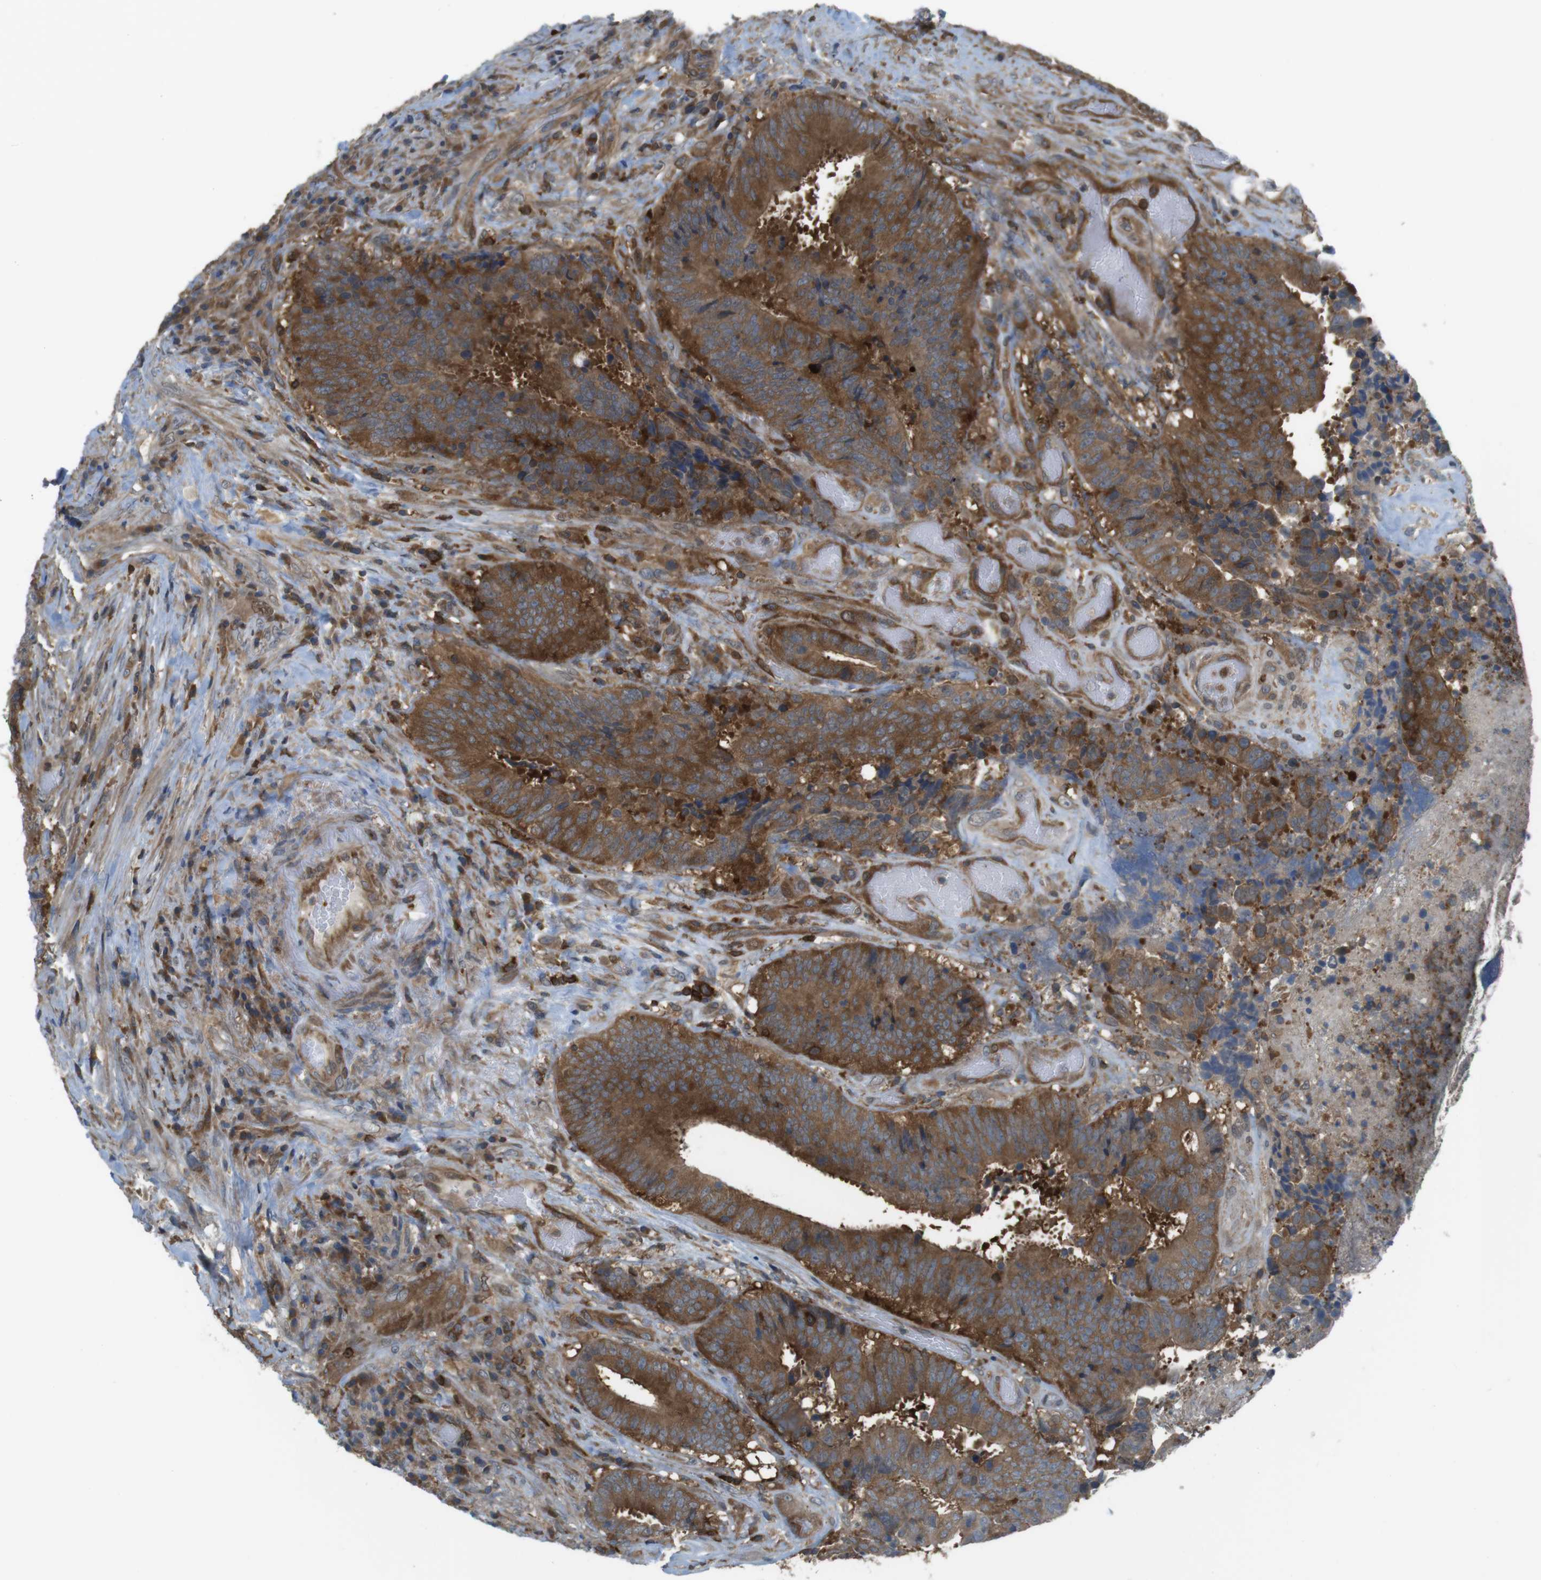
{"staining": {"intensity": "strong", "quantity": ">75%", "location": "cytoplasmic/membranous"}, "tissue": "colorectal cancer", "cell_type": "Tumor cells", "image_type": "cancer", "snomed": [{"axis": "morphology", "description": "Adenocarcinoma, NOS"}, {"axis": "topography", "description": "Rectum"}], "caption": "IHC photomicrograph of neoplastic tissue: human adenocarcinoma (colorectal) stained using immunohistochemistry (IHC) exhibits high levels of strong protein expression localized specifically in the cytoplasmic/membranous of tumor cells, appearing as a cytoplasmic/membranous brown color.", "gene": "MTHFD1", "patient": {"sex": "male", "age": 72}}